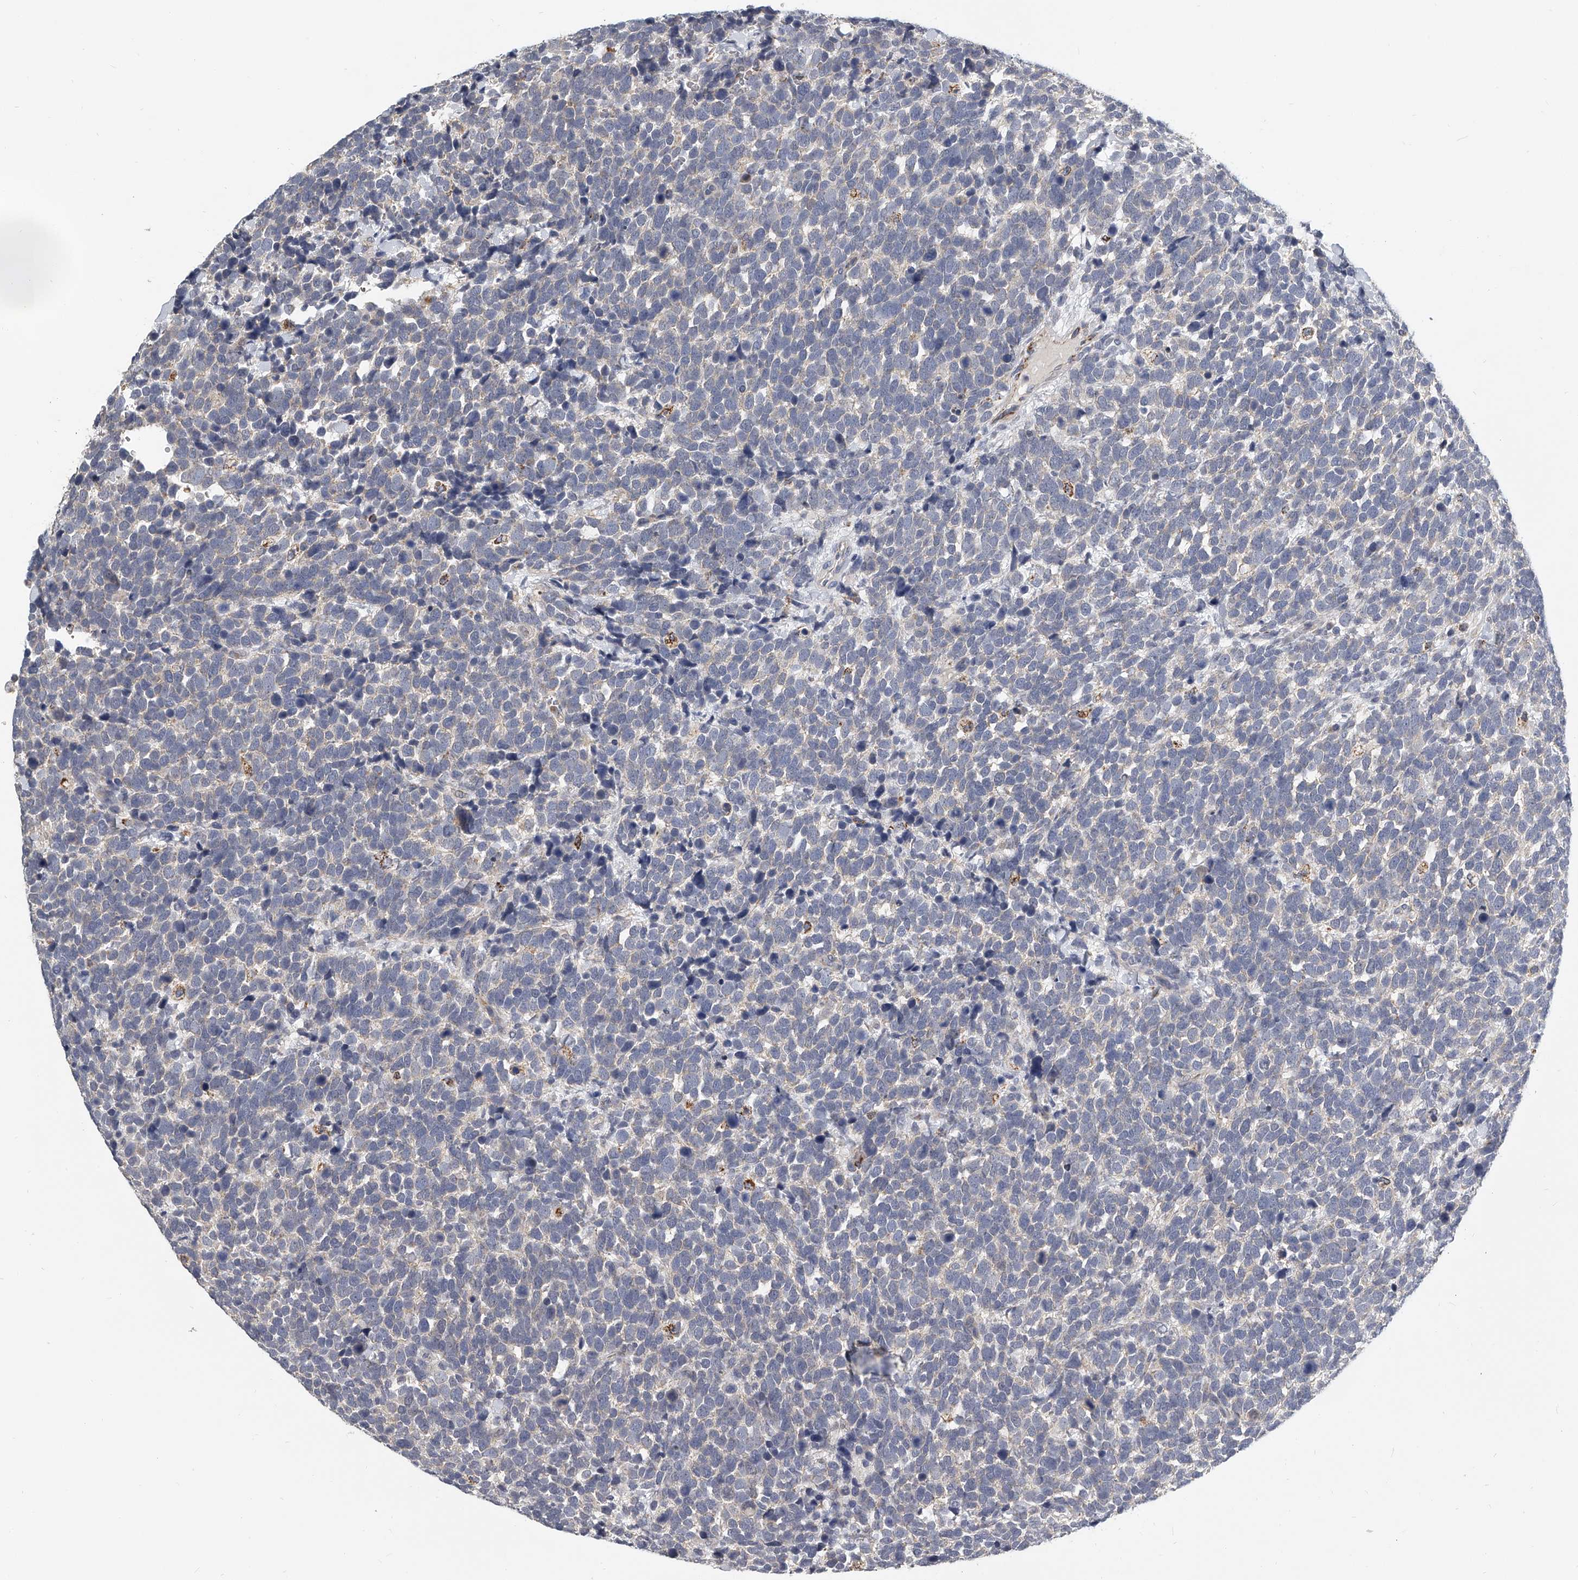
{"staining": {"intensity": "negative", "quantity": "none", "location": "none"}, "tissue": "urothelial cancer", "cell_type": "Tumor cells", "image_type": "cancer", "snomed": [{"axis": "morphology", "description": "Urothelial carcinoma, High grade"}, {"axis": "topography", "description": "Urinary bladder"}], "caption": "This is an IHC micrograph of urothelial carcinoma (high-grade). There is no expression in tumor cells.", "gene": "KLHL7", "patient": {"sex": "female", "age": 82}}